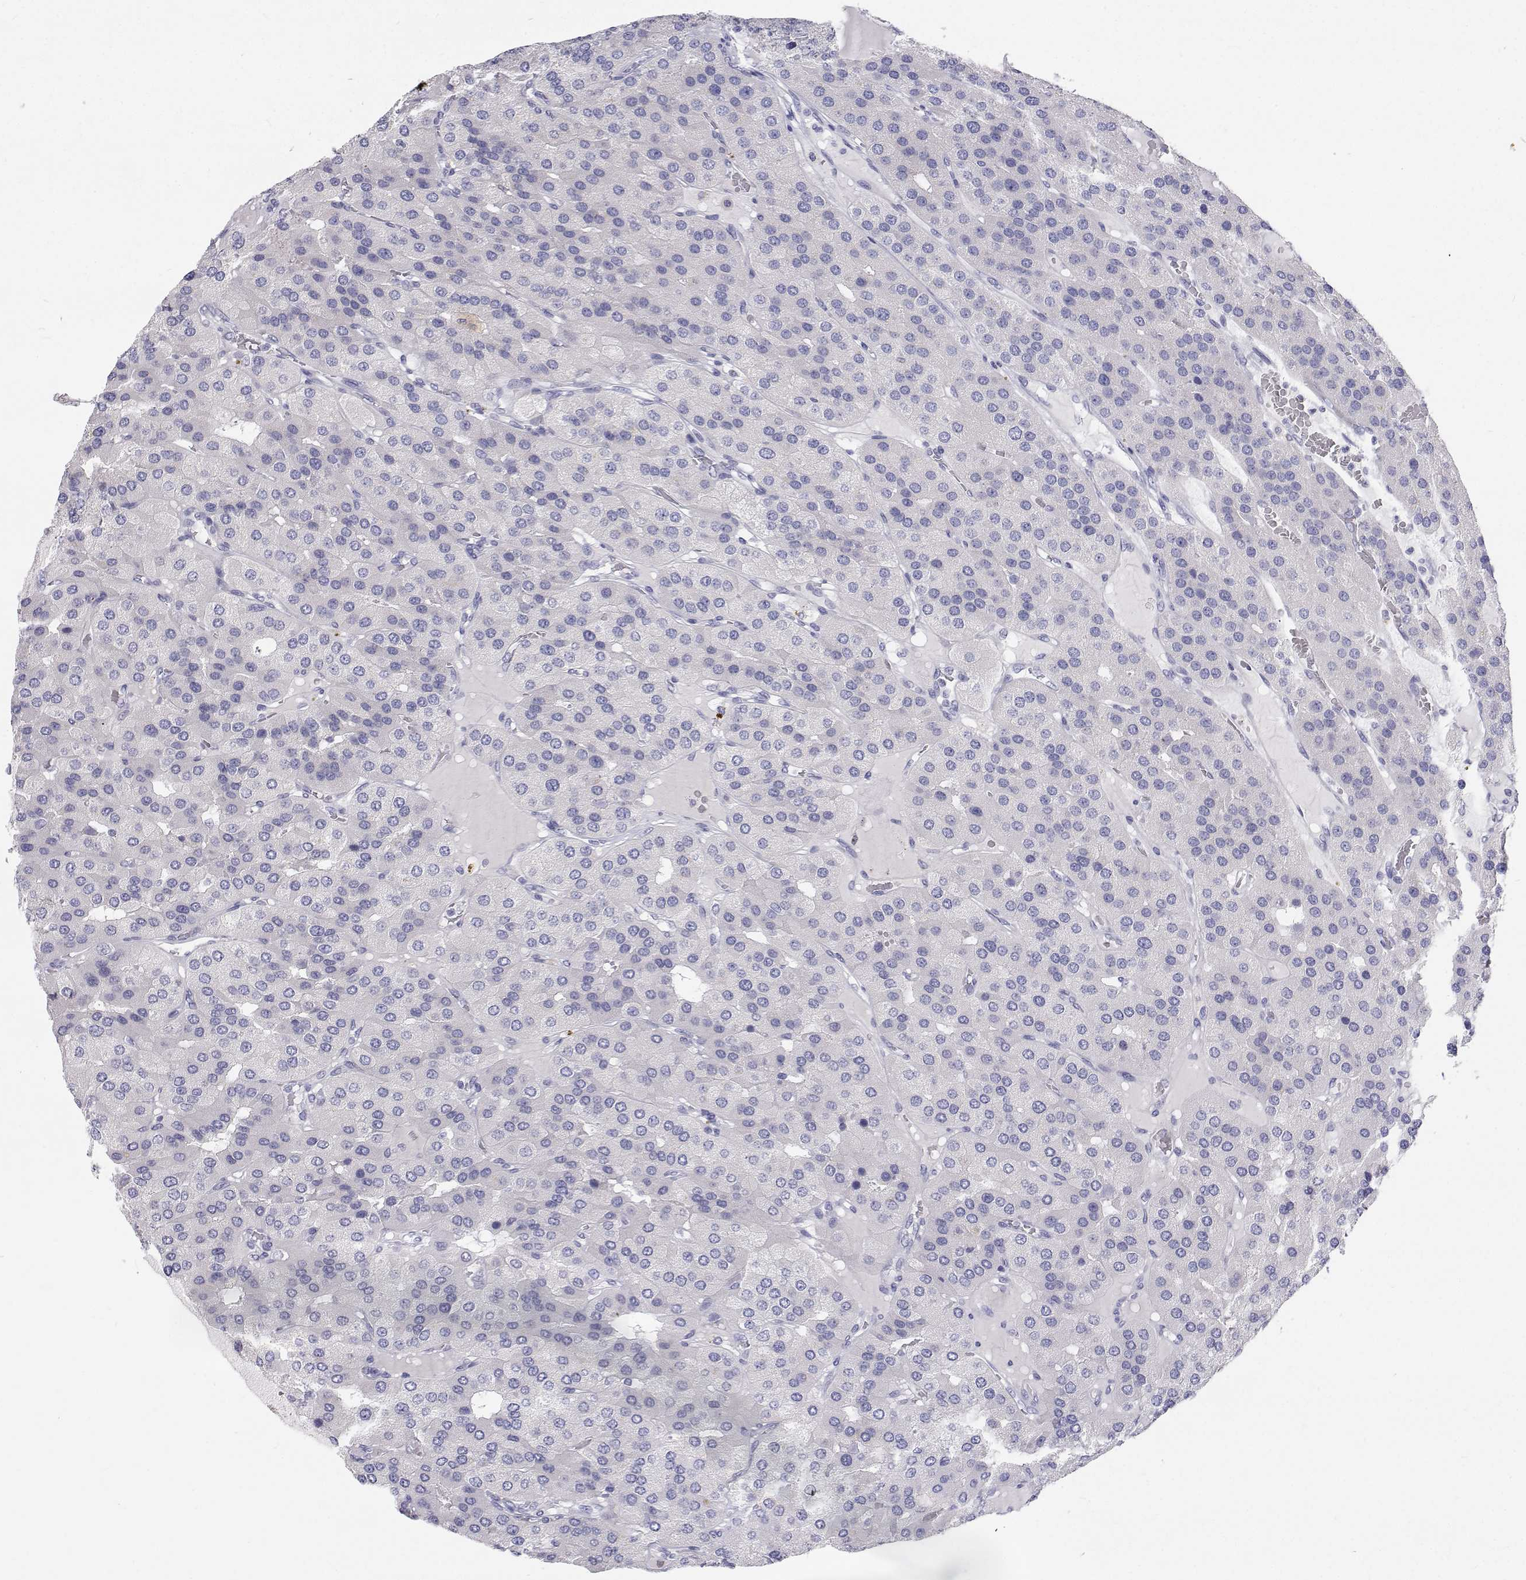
{"staining": {"intensity": "negative", "quantity": "none", "location": "none"}, "tissue": "parathyroid gland", "cell_type": "Glandular cells", "image_type": "normal", "snomed": [{"axis": "morphology", "description": "Normal tissue, NOS"}, {"axis": "morphology", "description": "Adenoma, NOS"}, {"axis": "topography", "description": "Parathyroid gland"}], "caption": "The immunohistochemistry micrograph has no significant staining in glandular cells of parathyroid gland. (DAB (3,3'-diaminobenzidine) immunohistochemistry with hematoxylin counter stain).", "gene": "NCR2", "patient": {"sex": "female", "age": 86}}